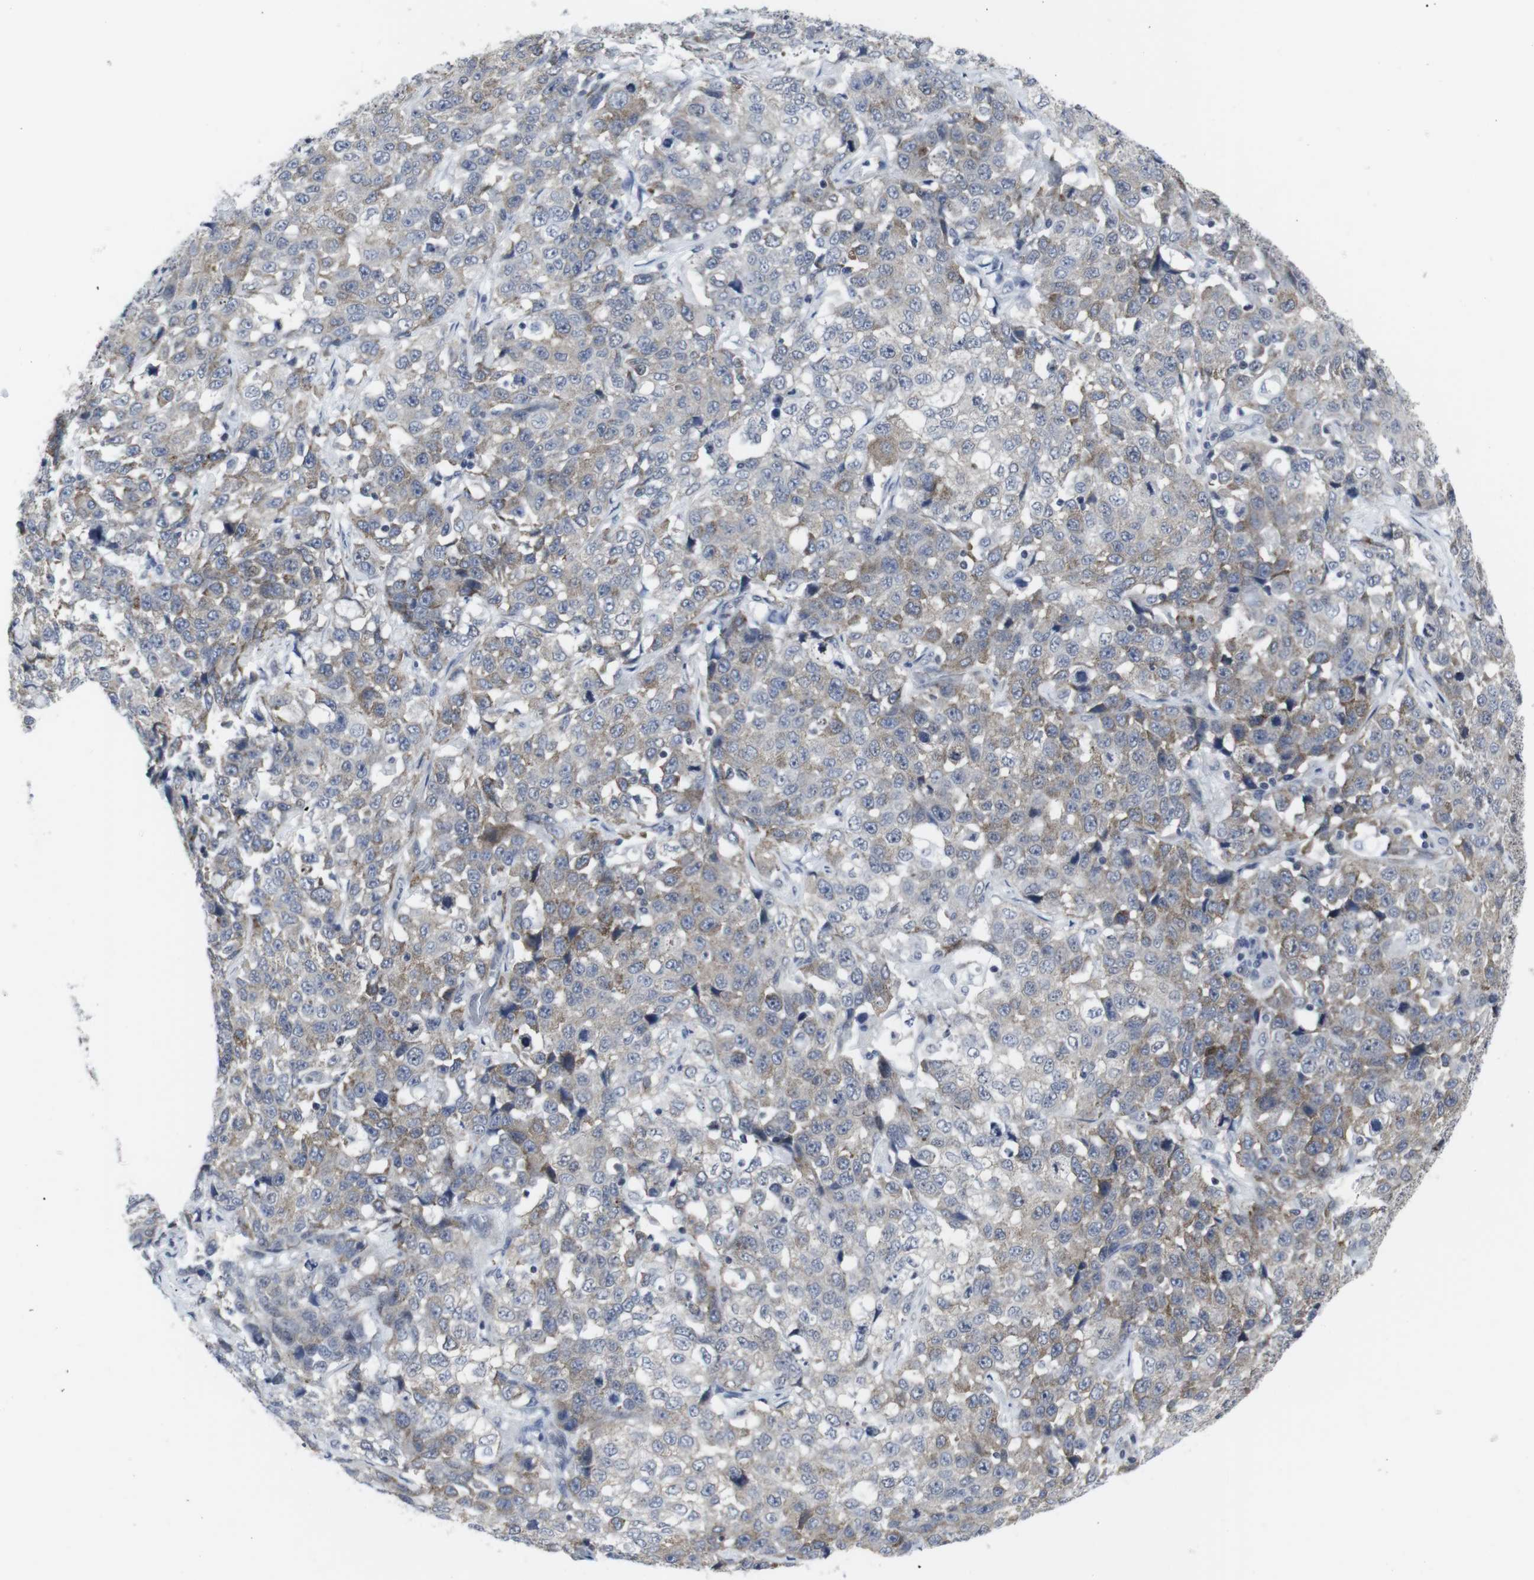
{"staining": {"intensity": "moderate", "quantity": "<25%", "location": "cytoplasmic/membranous"}, "tissue": "stomach cancer", "cell_type": "Tumor cells", "image_type": "cancer", "snomed": [{"axis": "morphology", "description": "Normal tissue, NOS"}, {"axis": "morphology", "description": "Adenocarcinoma, NOS"}, {"axis": "topography", "description": "Stomach"}], "caption": "Adenocarcinoma (stomach) stained for a protein (brown) exhibits moderate cytoplasmic/membranous positive staining in approximately <25% of tumor cells.", "gene": "GEMIN2", "patient": {"sex": "male", "age": 48}}